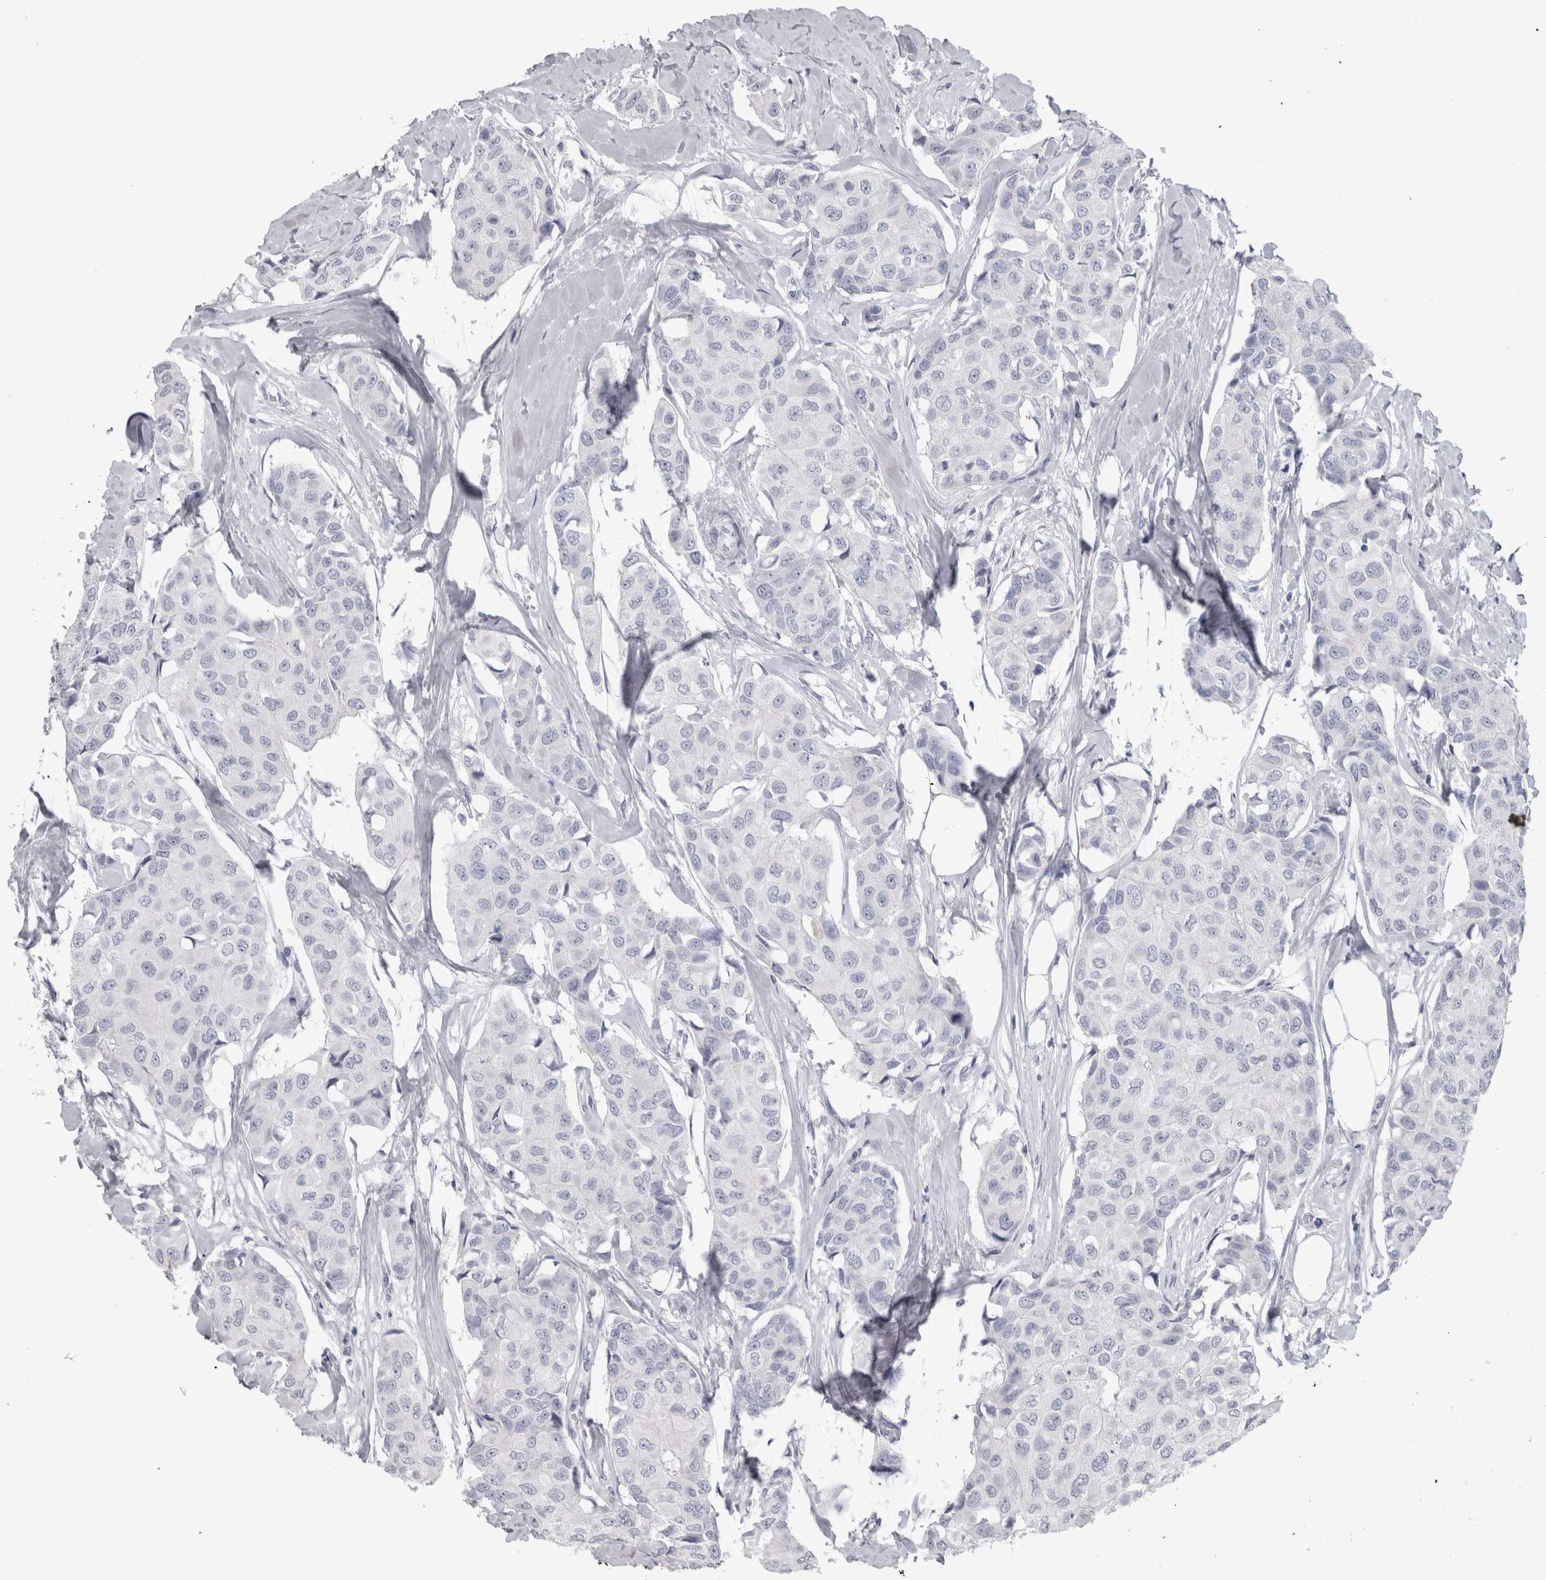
{"staining": {"intensity": "negative", "quantity": "none", "location": "none"}, "tissue": "breast cancer", "cell_type": "Tumor cells", "image_type": "cancer", "snomed": [{"axis": "morphology", "description": "Duct carcinoma"}, {"axis": "topography", "description": "Breast"}], "caption": "This photomicrograph is of breast cancer stained with IHC to label a protein in brown with the nuclei are counter-stained blue. There is no expression in tumor cells.", "gene": "ADAM2", "patient": {"sex": "female", "age": 80}}